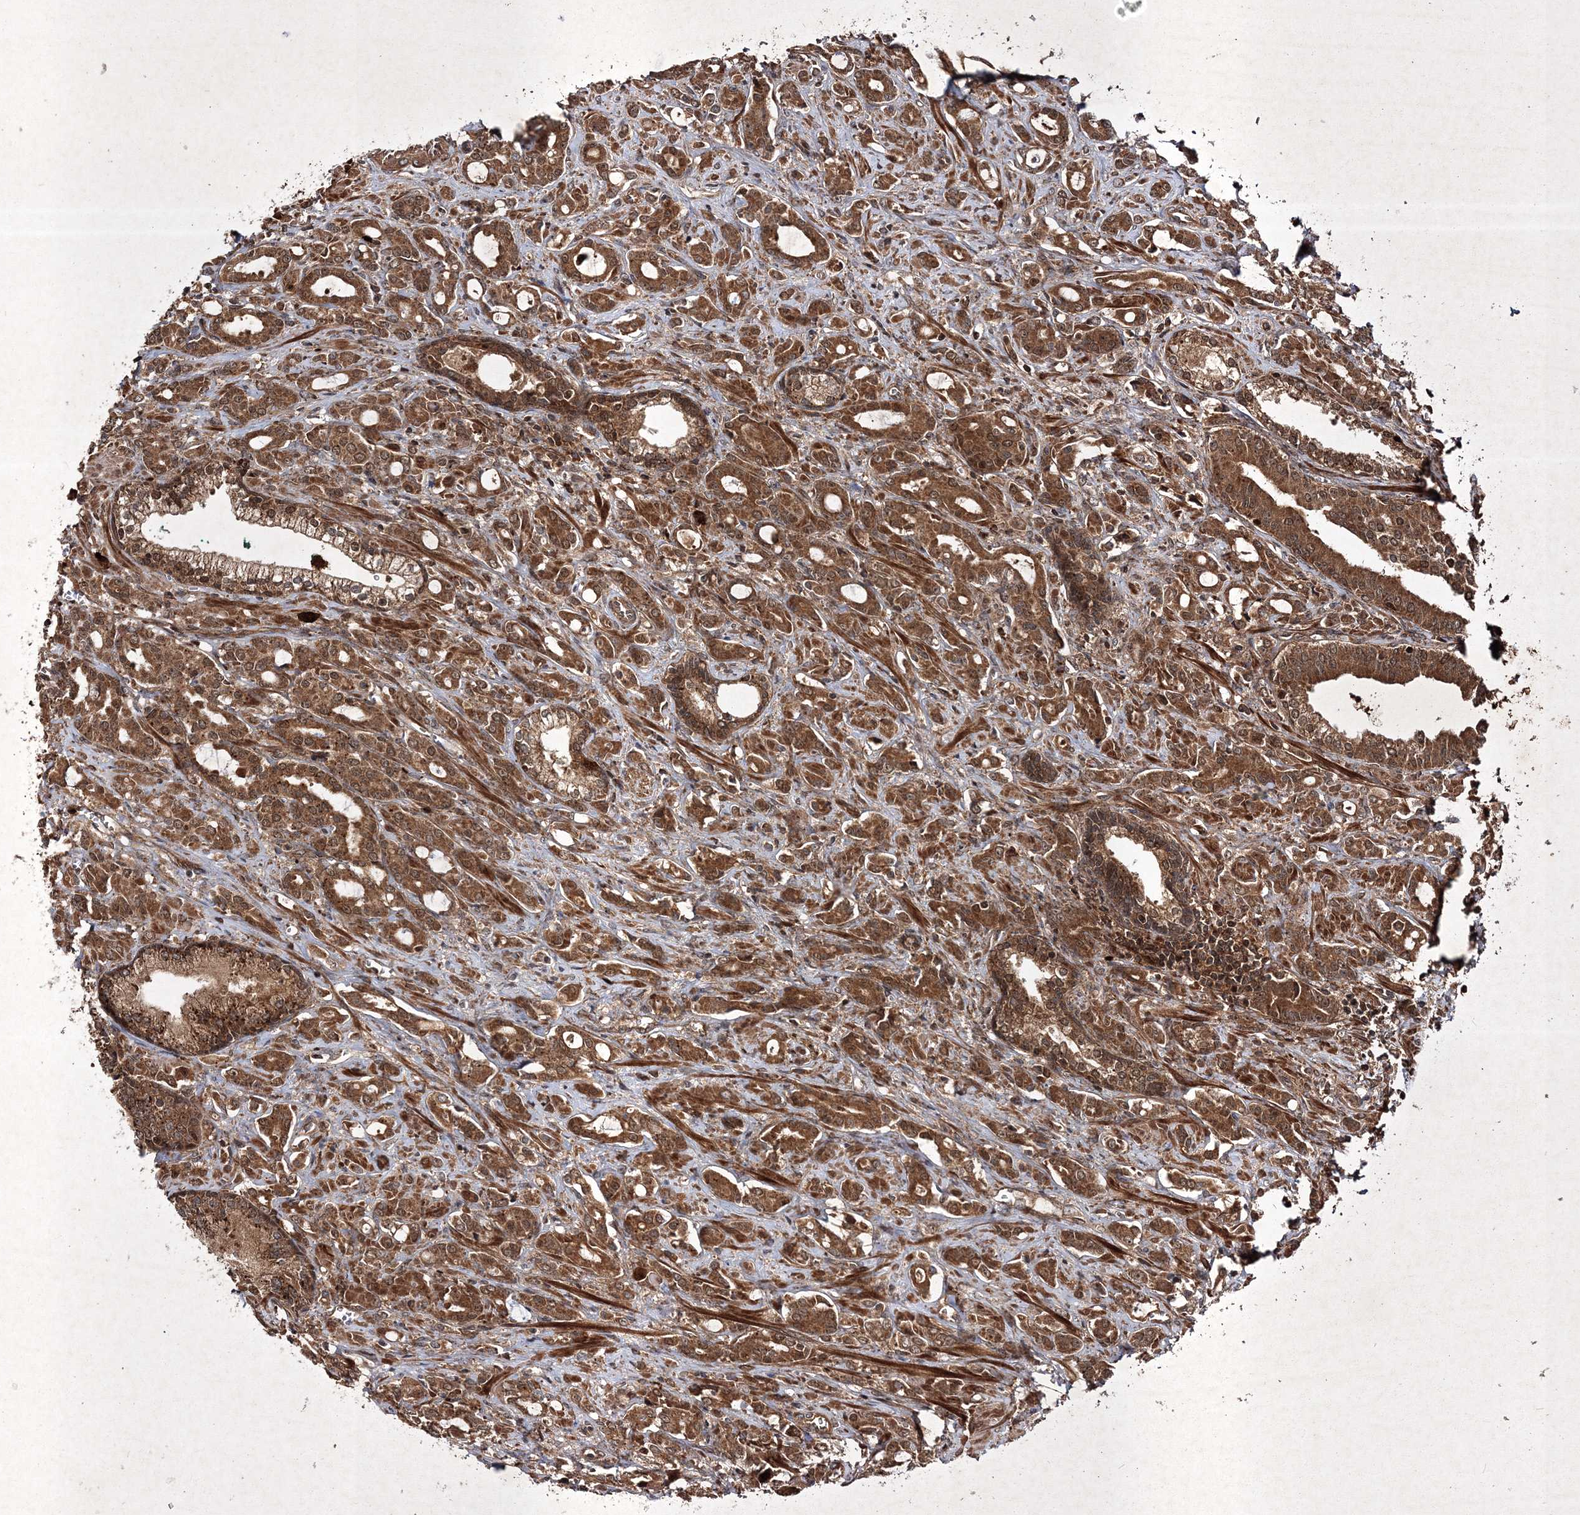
{"staining": {"intensity": "strong", "quantity": ">75%", "location": "cytoplasmic/membranous"}, "tissue": "prostate cancer", "cell_type": "Tumor cells", "image_type": "cancer", "snomed": [{"axis": "morphology", "description": "Adenocarcinoma, High grade"}, {"axis": "topography", "description": "Prostate"}], "caption": "The micrograph shows immunohistochemical staining of prostate adenocarcinoma (high-grade). There is strong cytoplasmic/membranous staining is appreciated in approximately >75% of tumor cells. (IHC, brightfield microscopy, high magnification).", "gene": "DNAJC13", "patient": {"sex": "male", "age": 72}}